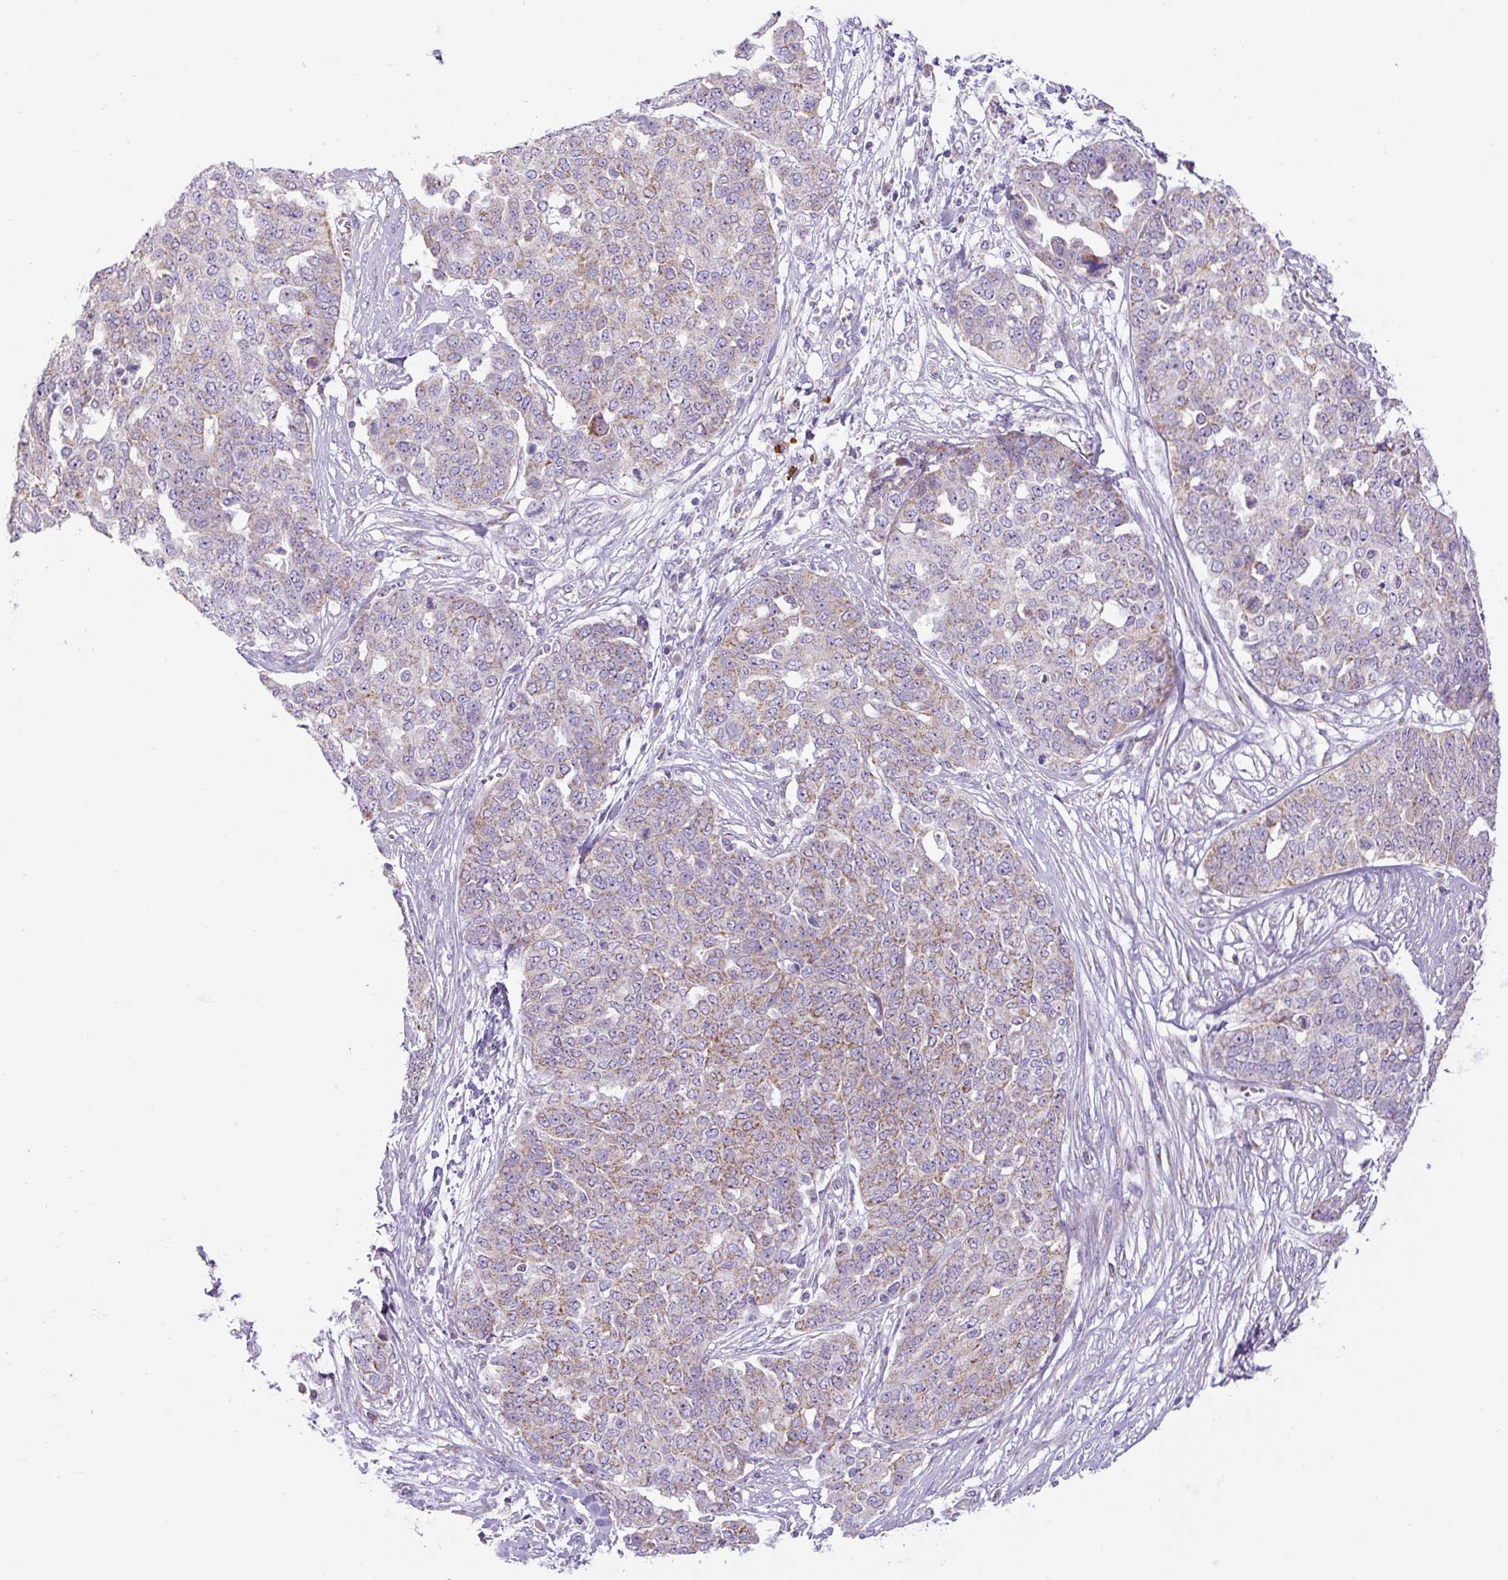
{"staining": {"intensity": "weak", "quantity": "25%-75%", "location": "cytoplasmic/membranous"}, "tissue": "ovarian cancer", "cell_type": "Tumor cells", "image_type": "cancer", "snomed": [{"axis": "morphology", "description": "Cystadenocarcinoma, serous, NOS"}, {"axis": "topography", "description": "Soft tissue"}, {"axis": "topography", "description": "Ovary"}], "caption": "A photomicrograph of human serous cystadenocarcinoma (ovarian) stained for a protein demonstrates weak cytoplasmic/membranous brown staining in tumor cells.", "gene": "ZNF596", "patient": {"sex": "female", "age": 57}}